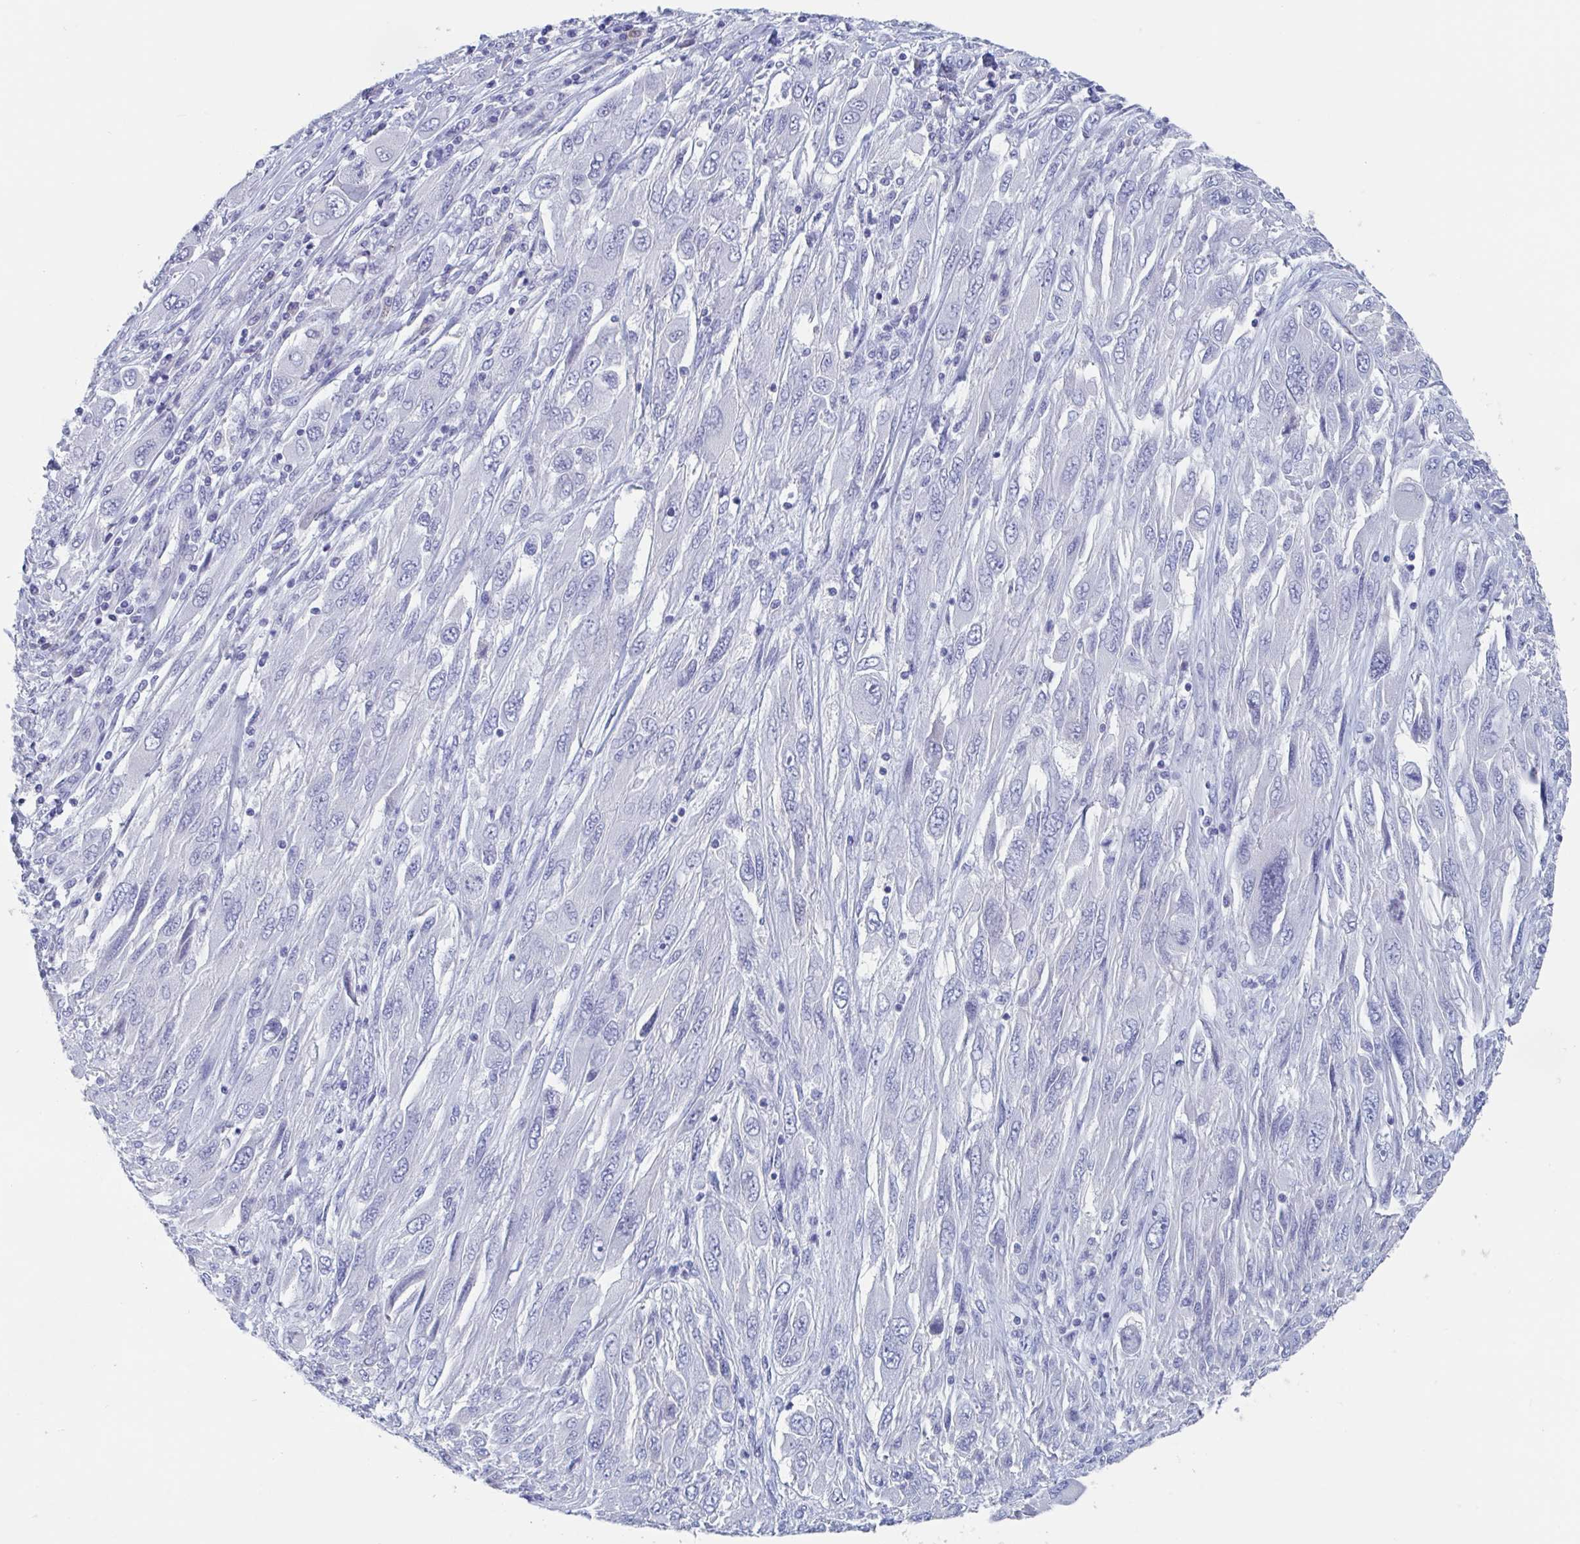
{"staining": {"intensity": "negative", "quantity": "none", "location": "none"}, "tissue": "melanoma", "cell_type": "Tumor cells", "image_type": "cancer", "snomed": [{"axis": "morphology", "description": "Malignant melanoma, NOS"}, {"axis": "topography", "description": "Skin"}], "caption": "Immunohistochemistry histopathology image of neoplastic tissue: human melanoma stained with DAB shows no significant protein expression in tumor cells.", "gene": "DPEP3", "patient": {"sex": "female", "age": 91}}